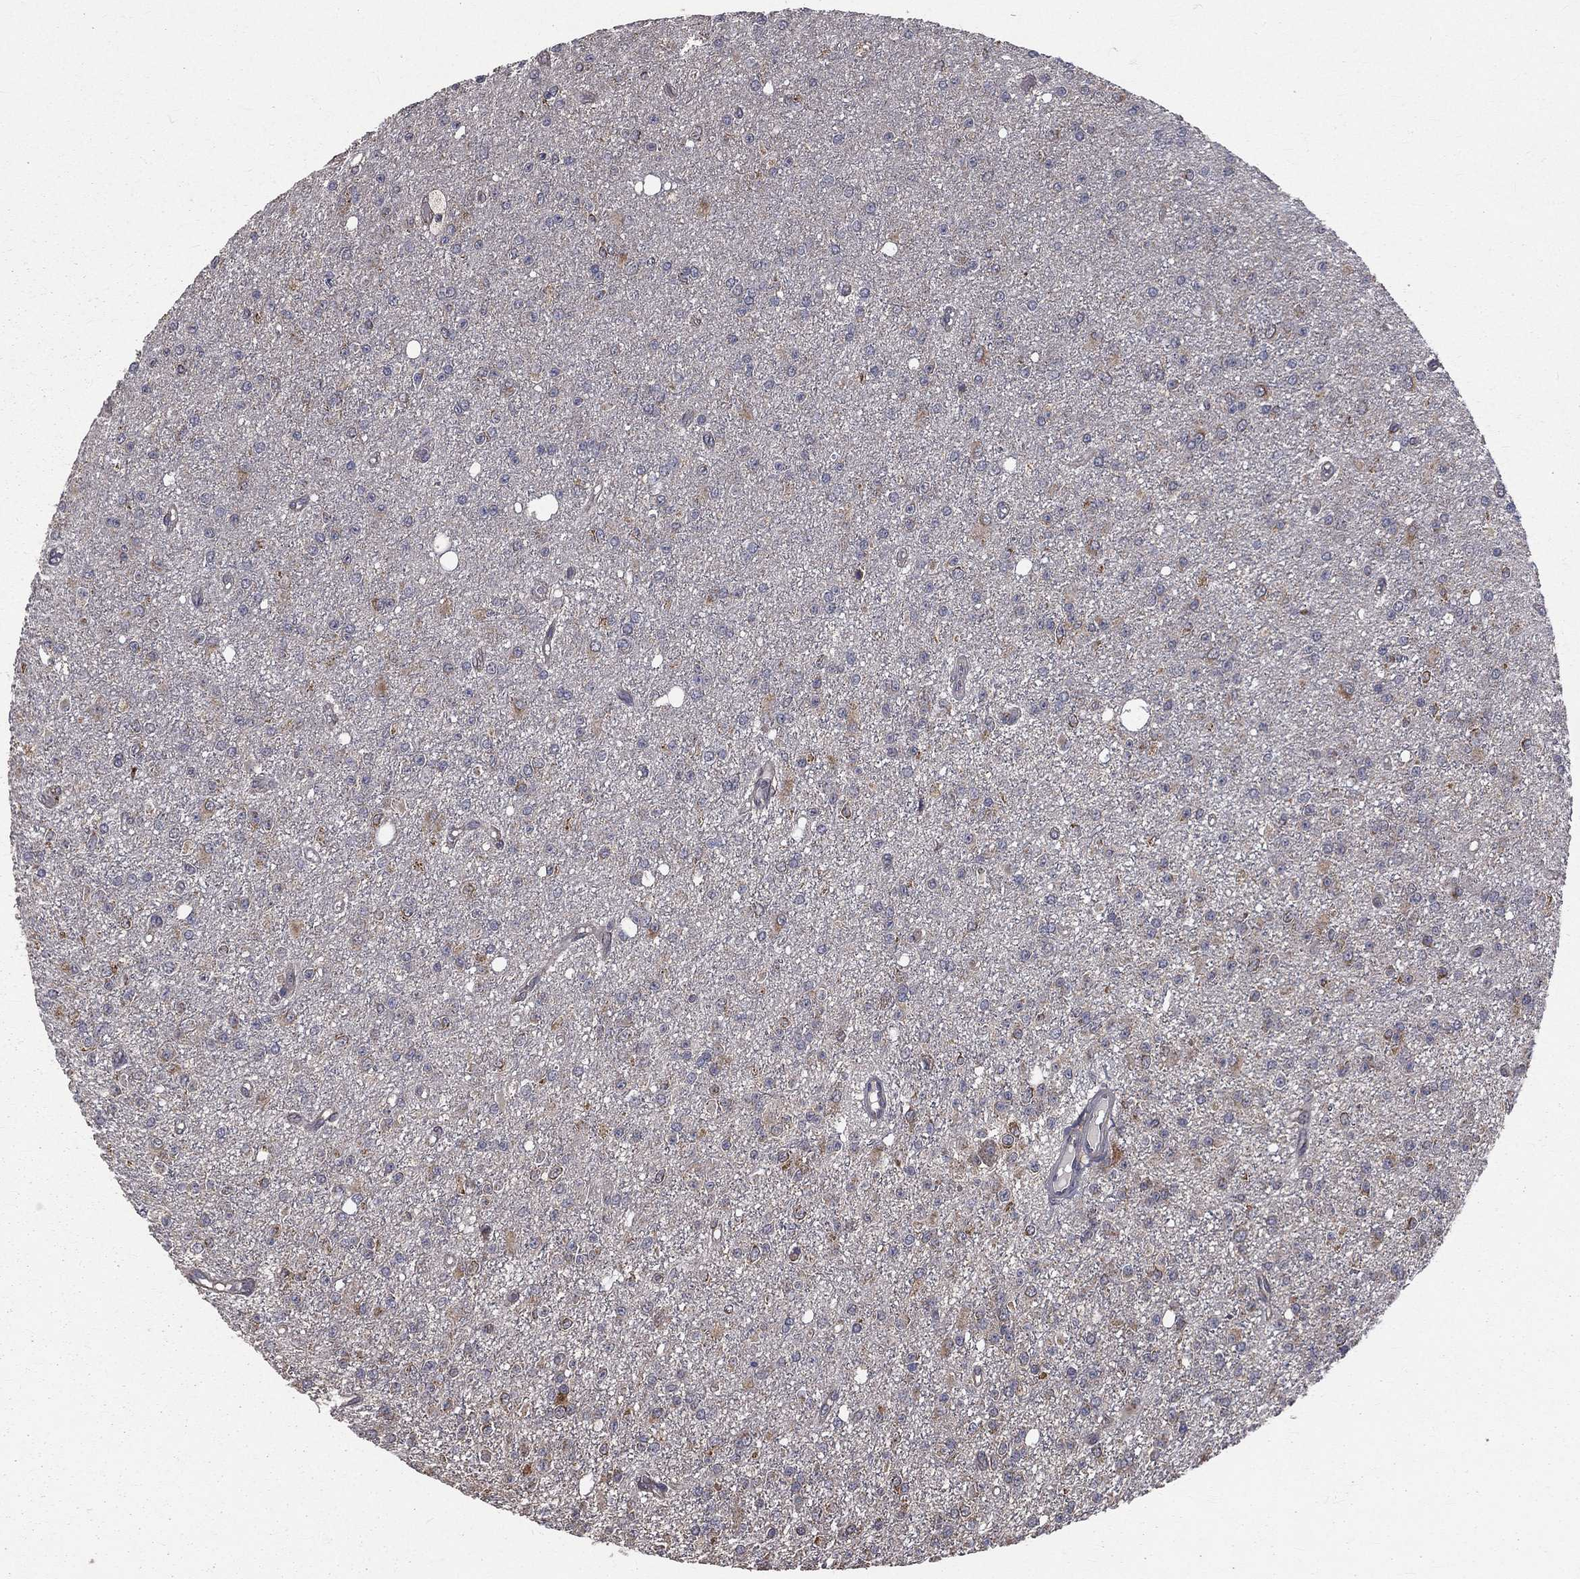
{"staining": {"intensity": "moderate", "quantity": "<25%", "location": "cytoplasmic/membranous"}, "tissue": "glioma", "cell_type": "Tumor cells", "image_type": "cancer", "snomed": [{"axis": "morphology", "description": "Glioma, malignant, Low grade"}, {"axis": "topography", "description": "Brain"}], "caption": "IHC staining of glioma, which demonstrates low levels of moderate cytoplasmic/membranous expression in approximately <25% of tumor cells indicating moderate cytoplasmic/membranous protein positivity. The staining was performed using DAB (brown) for protein detection and nuclei were counterstained in hematoxylin (blue).", "gene": "OLFML1", "patient": {"sex": "female", "age": 45}}